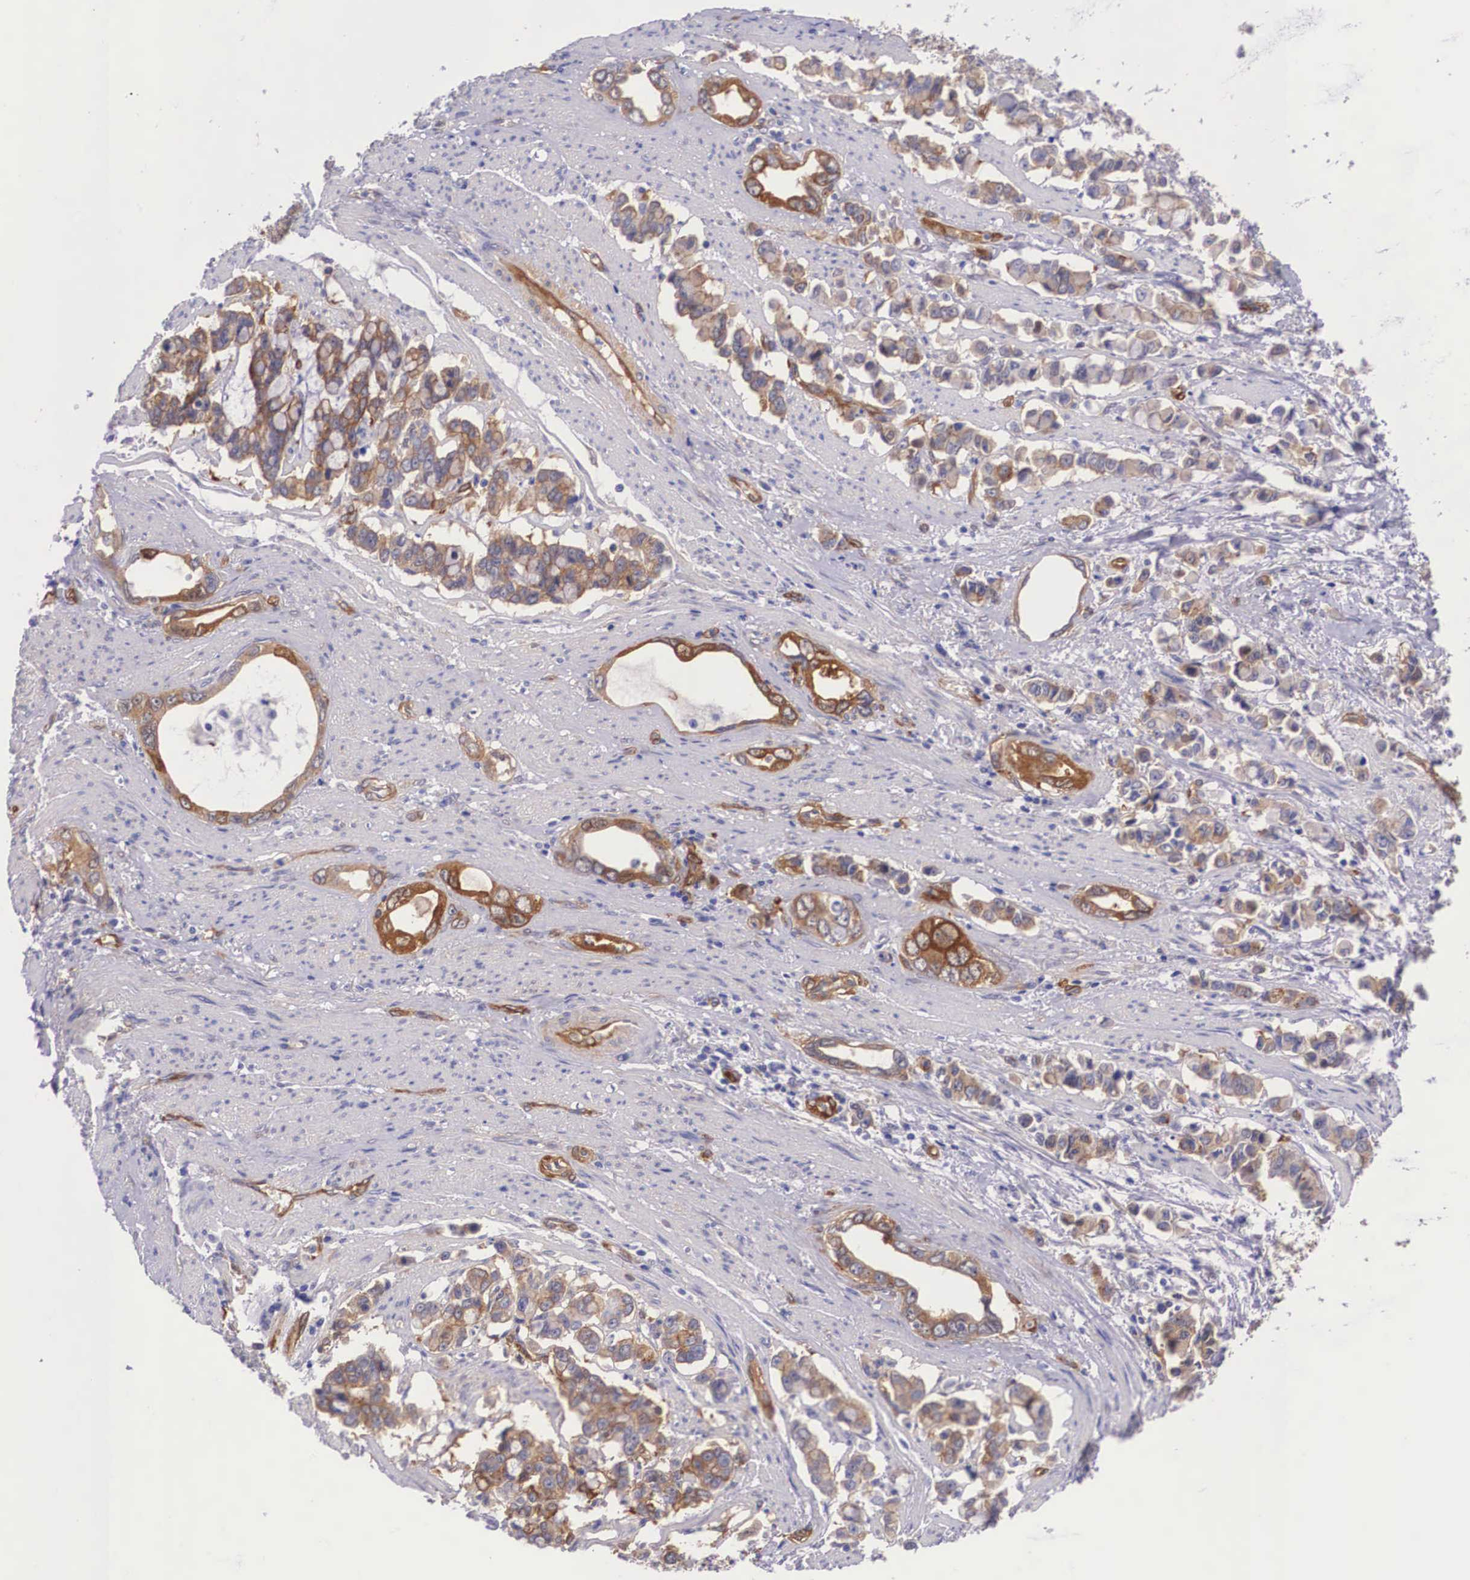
{"staining": {"intensity": "strong", "quantity": ">75%", "location": "cytoplasmic/membranous"}, "tissue": "stomach cancer", "cell_type": "Tumor cells", "image_type": "cancer", "snomed": [{"axis": "morphology", "description": "Adenocarcinoma, NOS"}, {"axis": "topography", "description": "Stomach"}], "caption": "The histopathology image reveals staining of stomach cancer (adenocarcinoma), revealing strong cytoplasmic/membranous protein positivity (brown color) within tumor cells.", "gene": "BCAR1", "patient": {"sex": "male", "age": 78}}